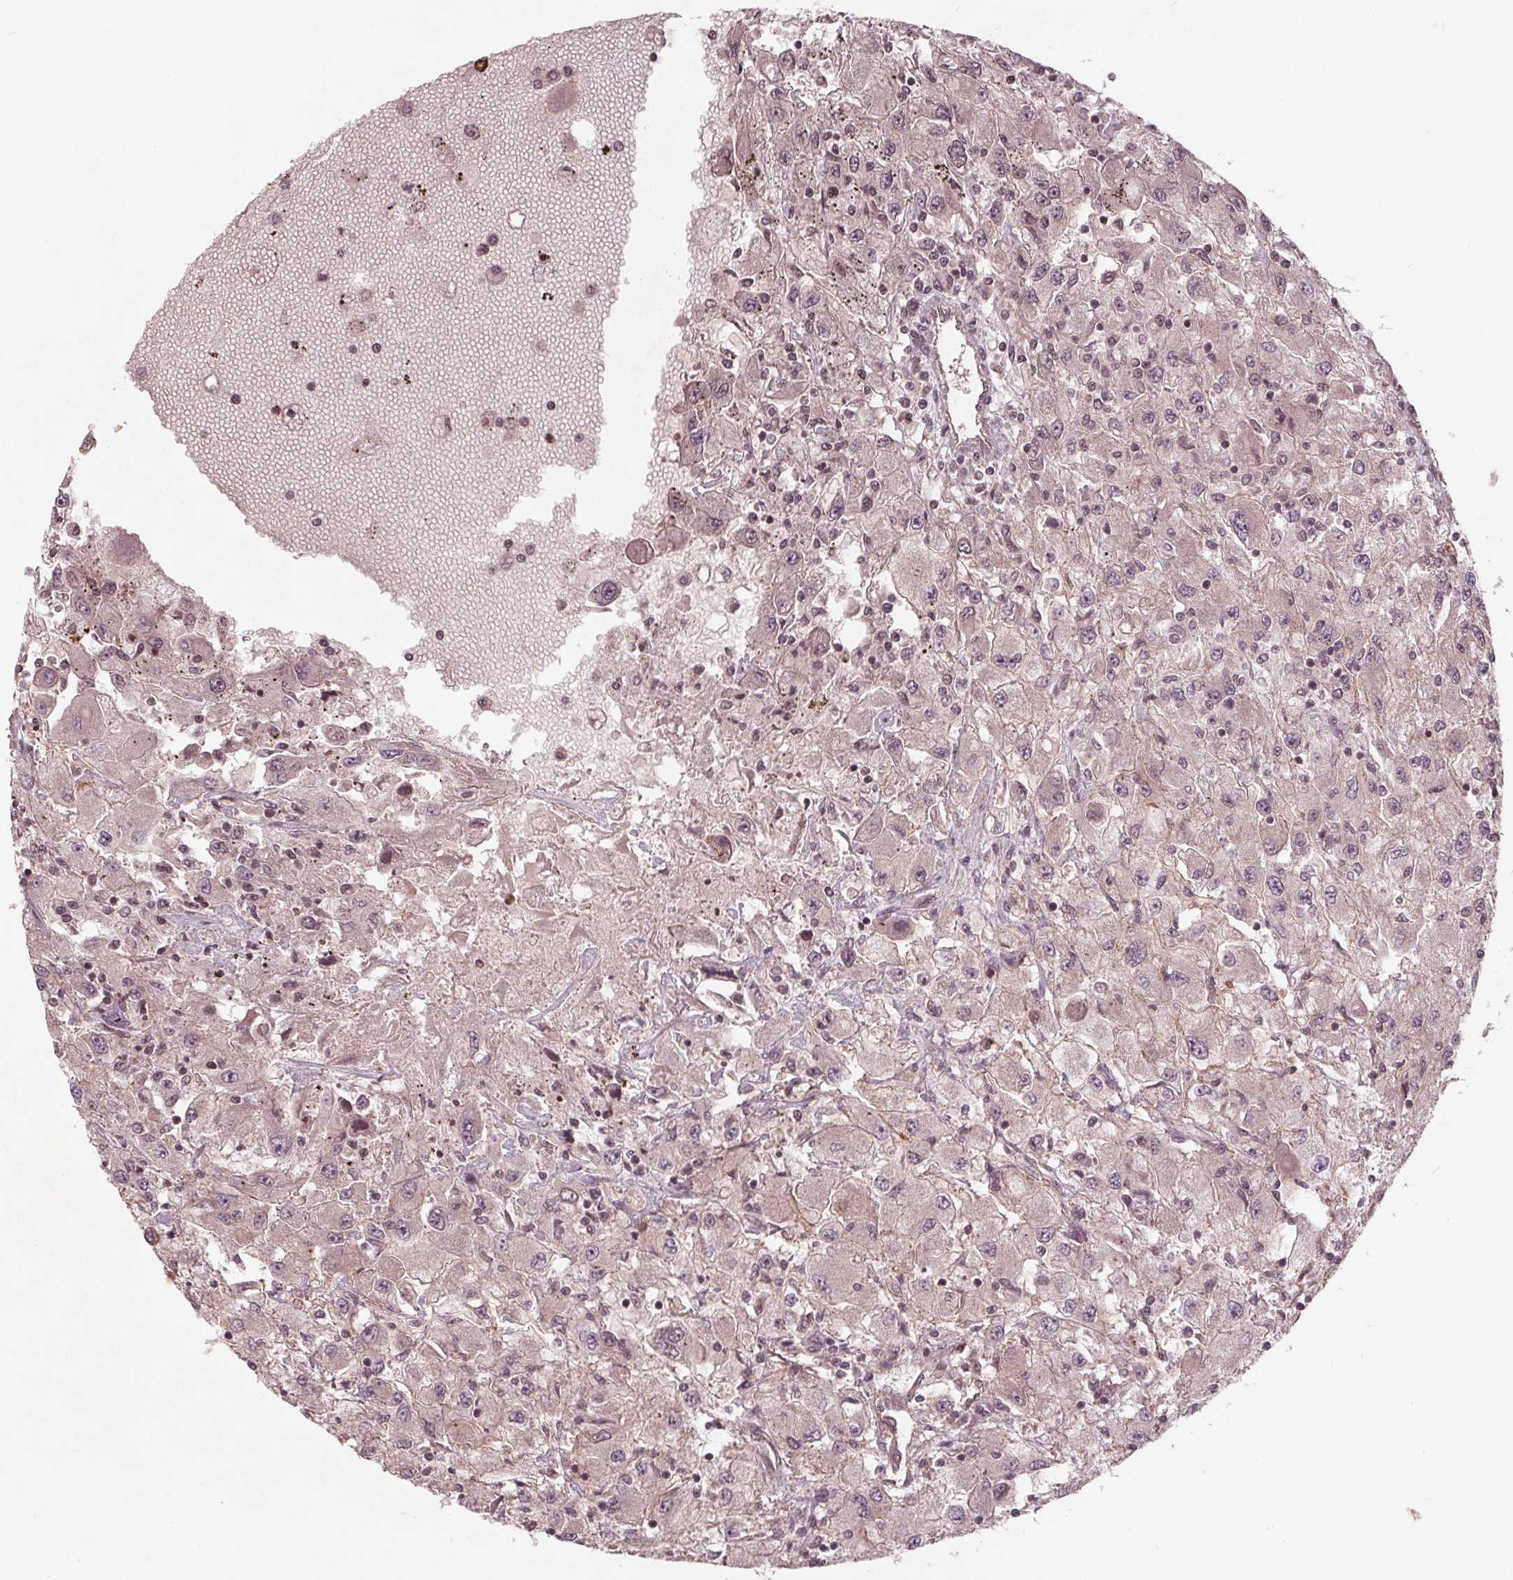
{"staining": {"intensity": "negative", "quantity": "none", "location": "none"}, "tissue": "renal cancer", "cell_type": "Tumor cells", "image_type": "cancer", "snomed": [{"axis": "morphology", "description": "Adenocarcinoma, NOS"}, {"axis": "topography", "description": "Kidney"}], "caption": "This is an immunohistochemistry (IHC) micrograph of renal cancer (adenocarcinoma). There is no expression in tumor cells.", "gene": "BTBD1", "patient": {"sex": "female", "age": 67}}